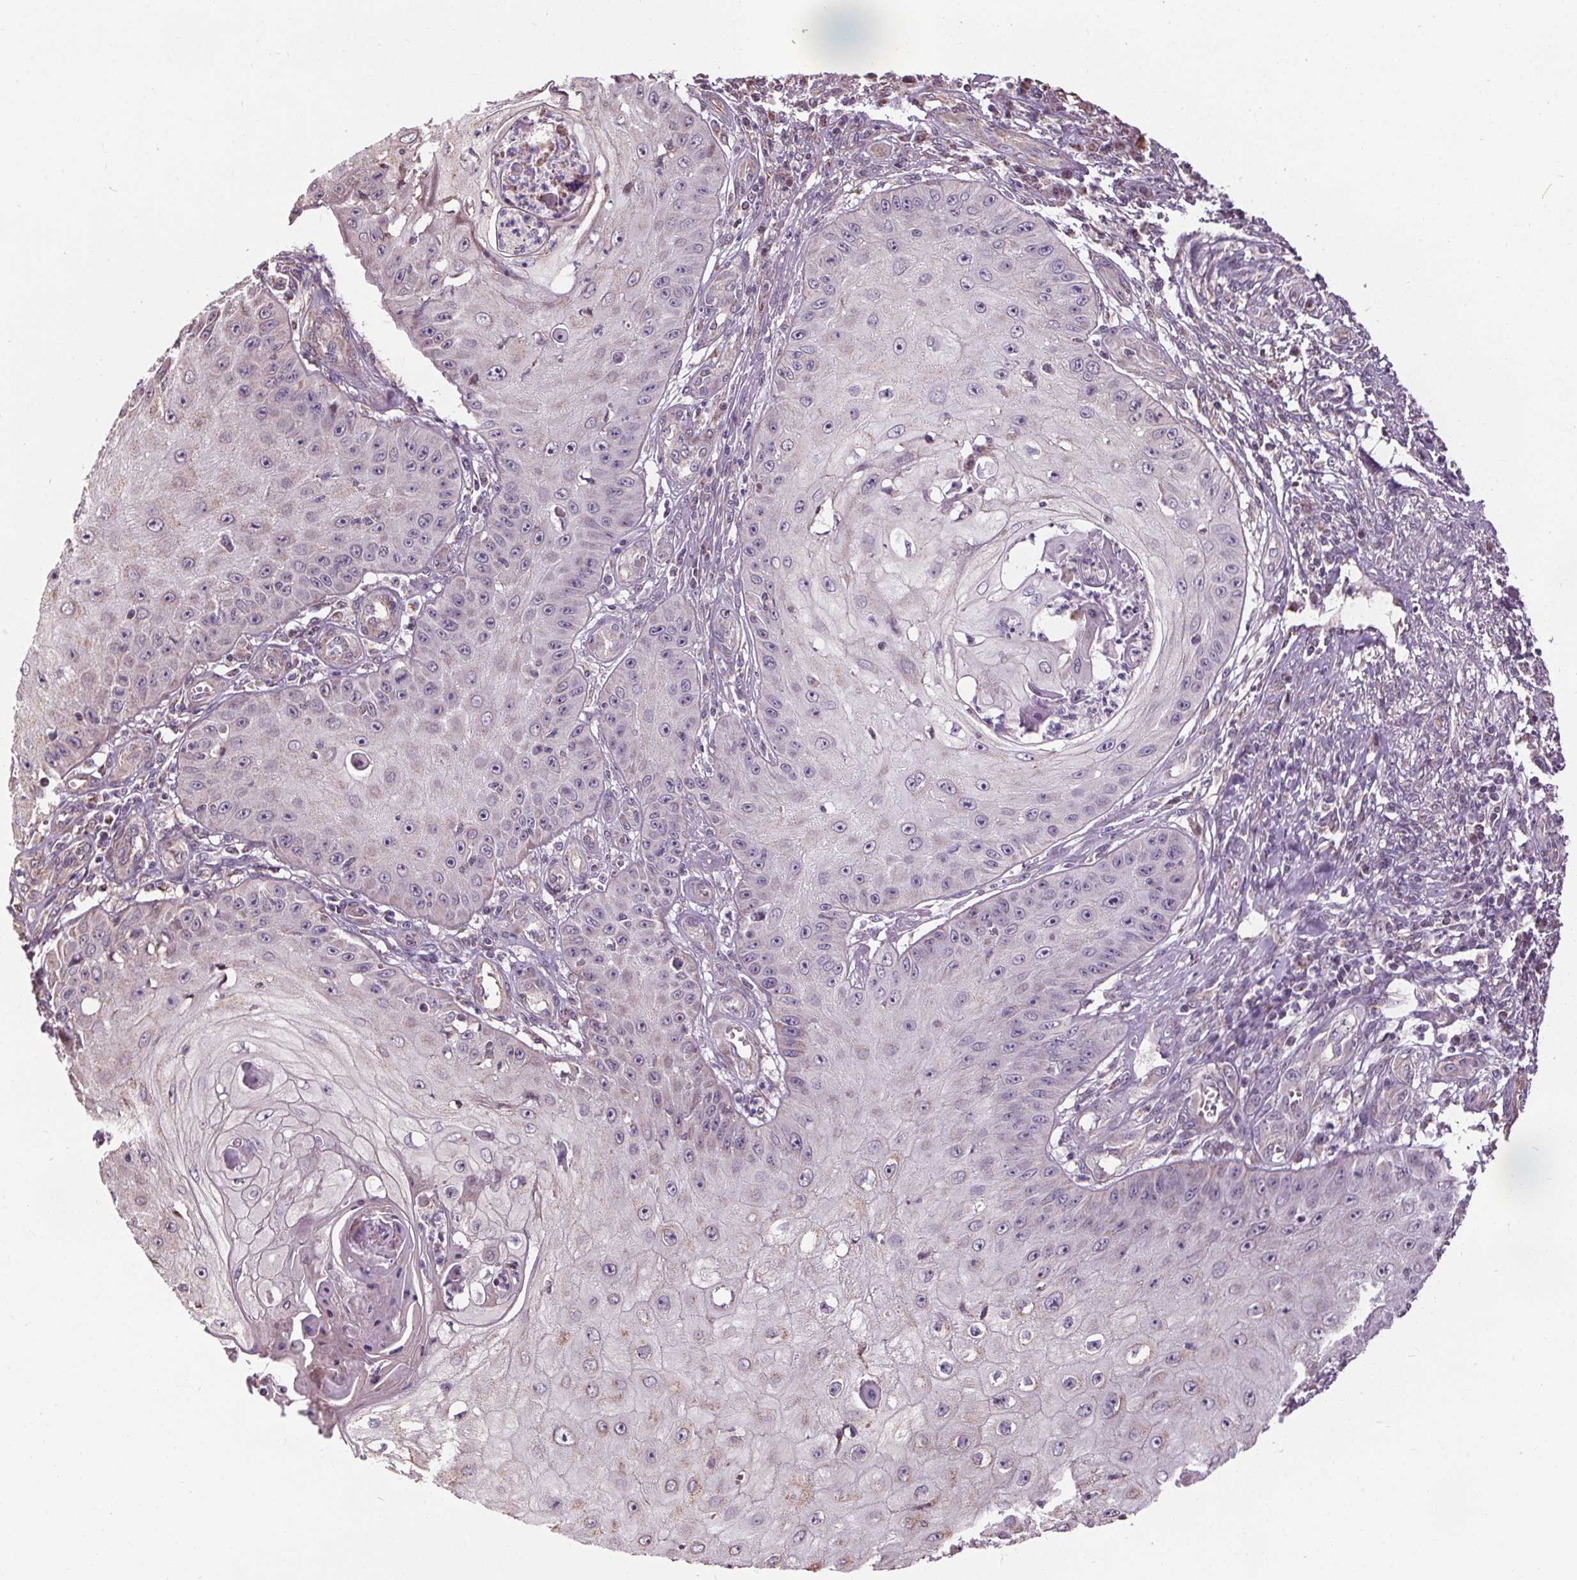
{"staining": {"intensity": "negative", "quantity": "none", "location": "none"}, "tissue": "skin cancer", "cell_type": "Tumor cells", "image_type": "cancer", "snomed": [{"axis": "morphology", "description": "Squamous cell carcinoma, NOS"}, {"axis": "topography", "description": "Skin"}], "caption": "A high-resolution histopathology image shows immunohistochemistry staining of skin squamous cell carcinoma, which displays no significant expression in tumor cells.", "gene": "ZNF548", "patient": {"sex": "male", "age": 70}}